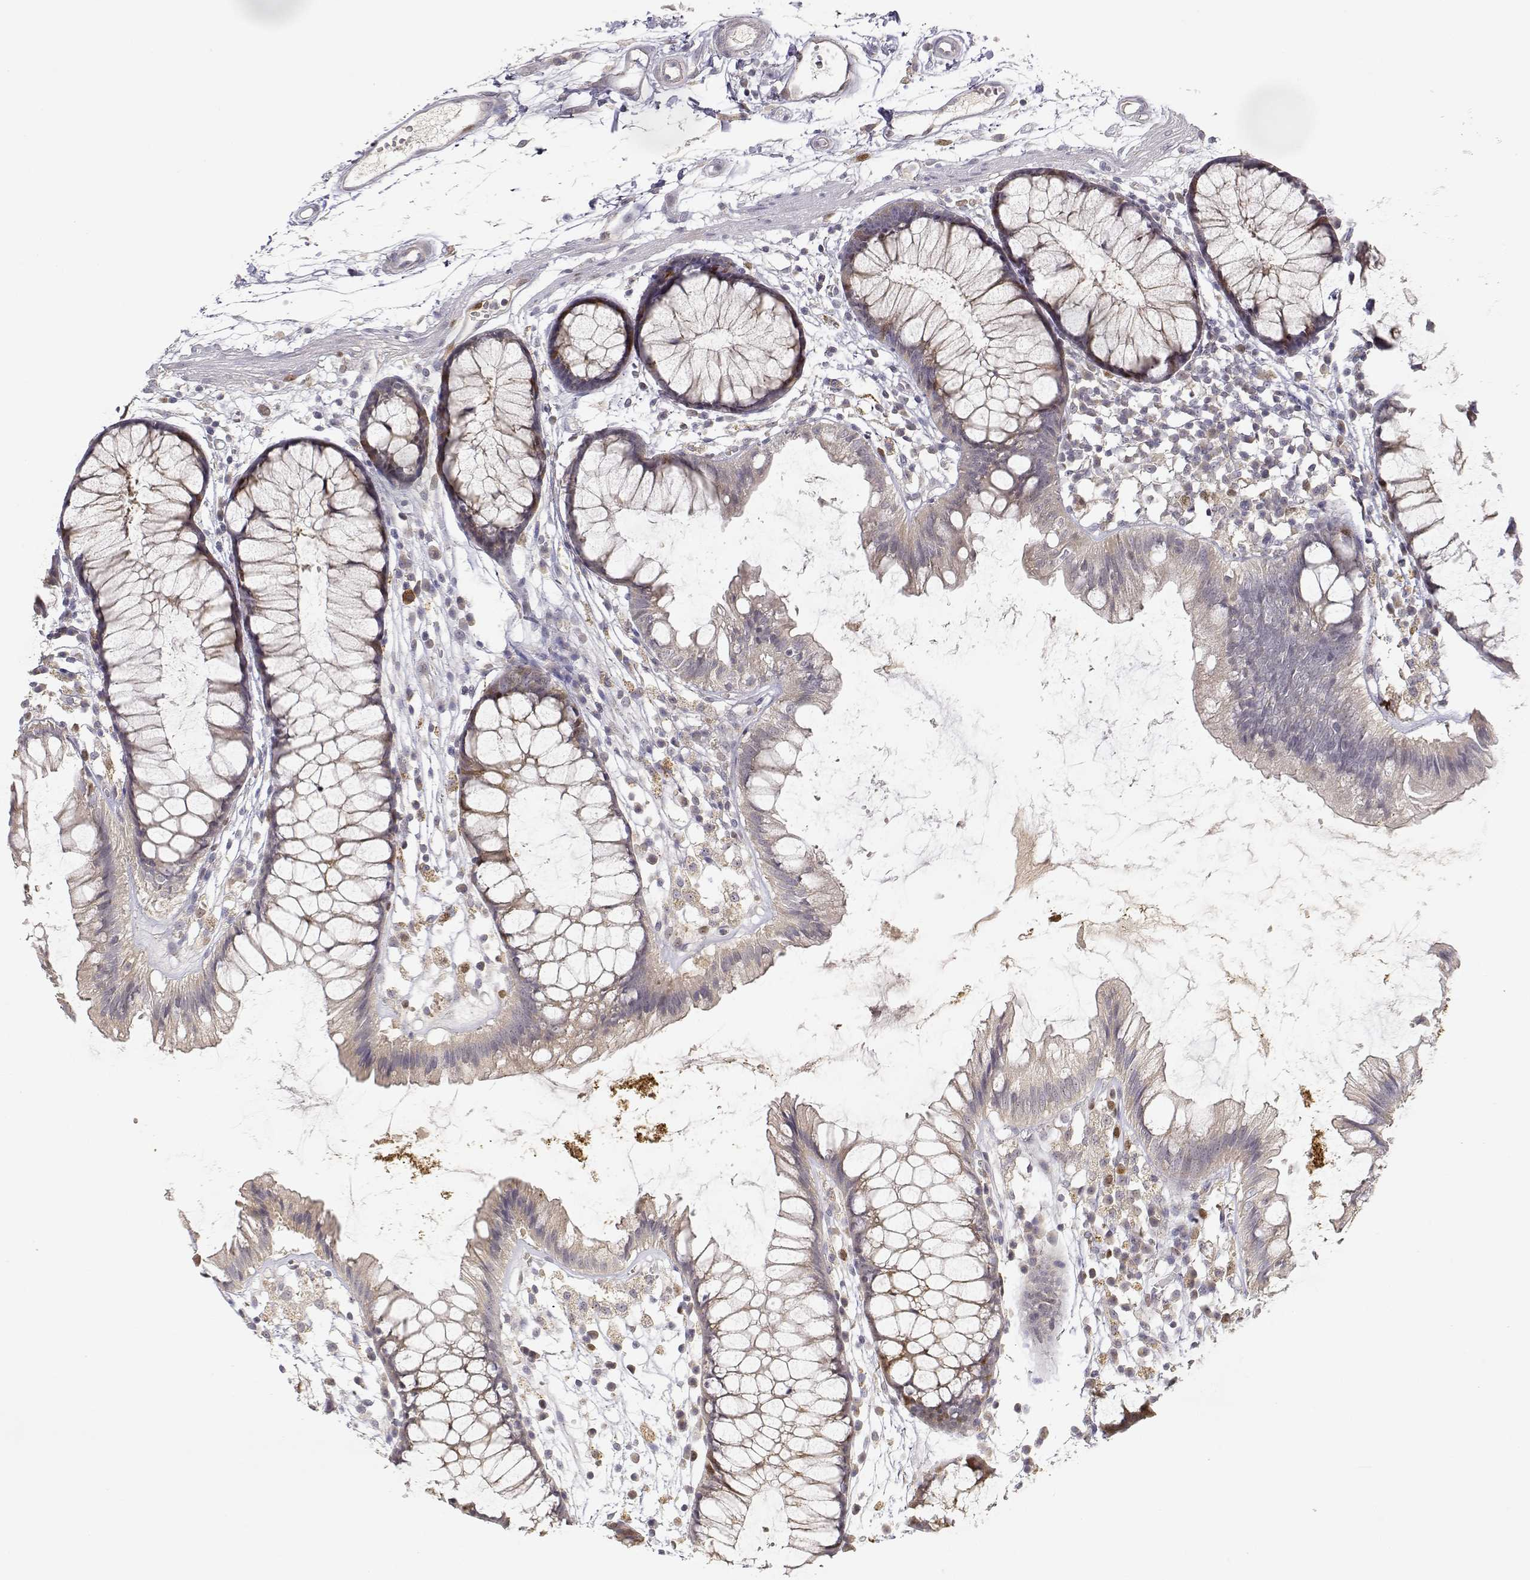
{"staining": {"intensity": "weak", "quantity": "<25%", "location": "cytoplasmic/membranous,nuclear"}, "tissue": "colon", "cell_type": "Endothelial cells", "image_type": "normal", "snomed": [{"axis": "morphology", "description": "Normal tissue, NOS"}, {"axis": "morphology", "description": "Adenocarcinoma, NOS"}, {"axis": "topography", "description": "Colon"}], "caption": "Protein analysis of normal colon reveals no significant expression in endothelial cells. (Immunohistochemistry, brightfield microscopy, high magnification).", "gene": "RAD51", "patient": {"sex": "male", "age": 65}}